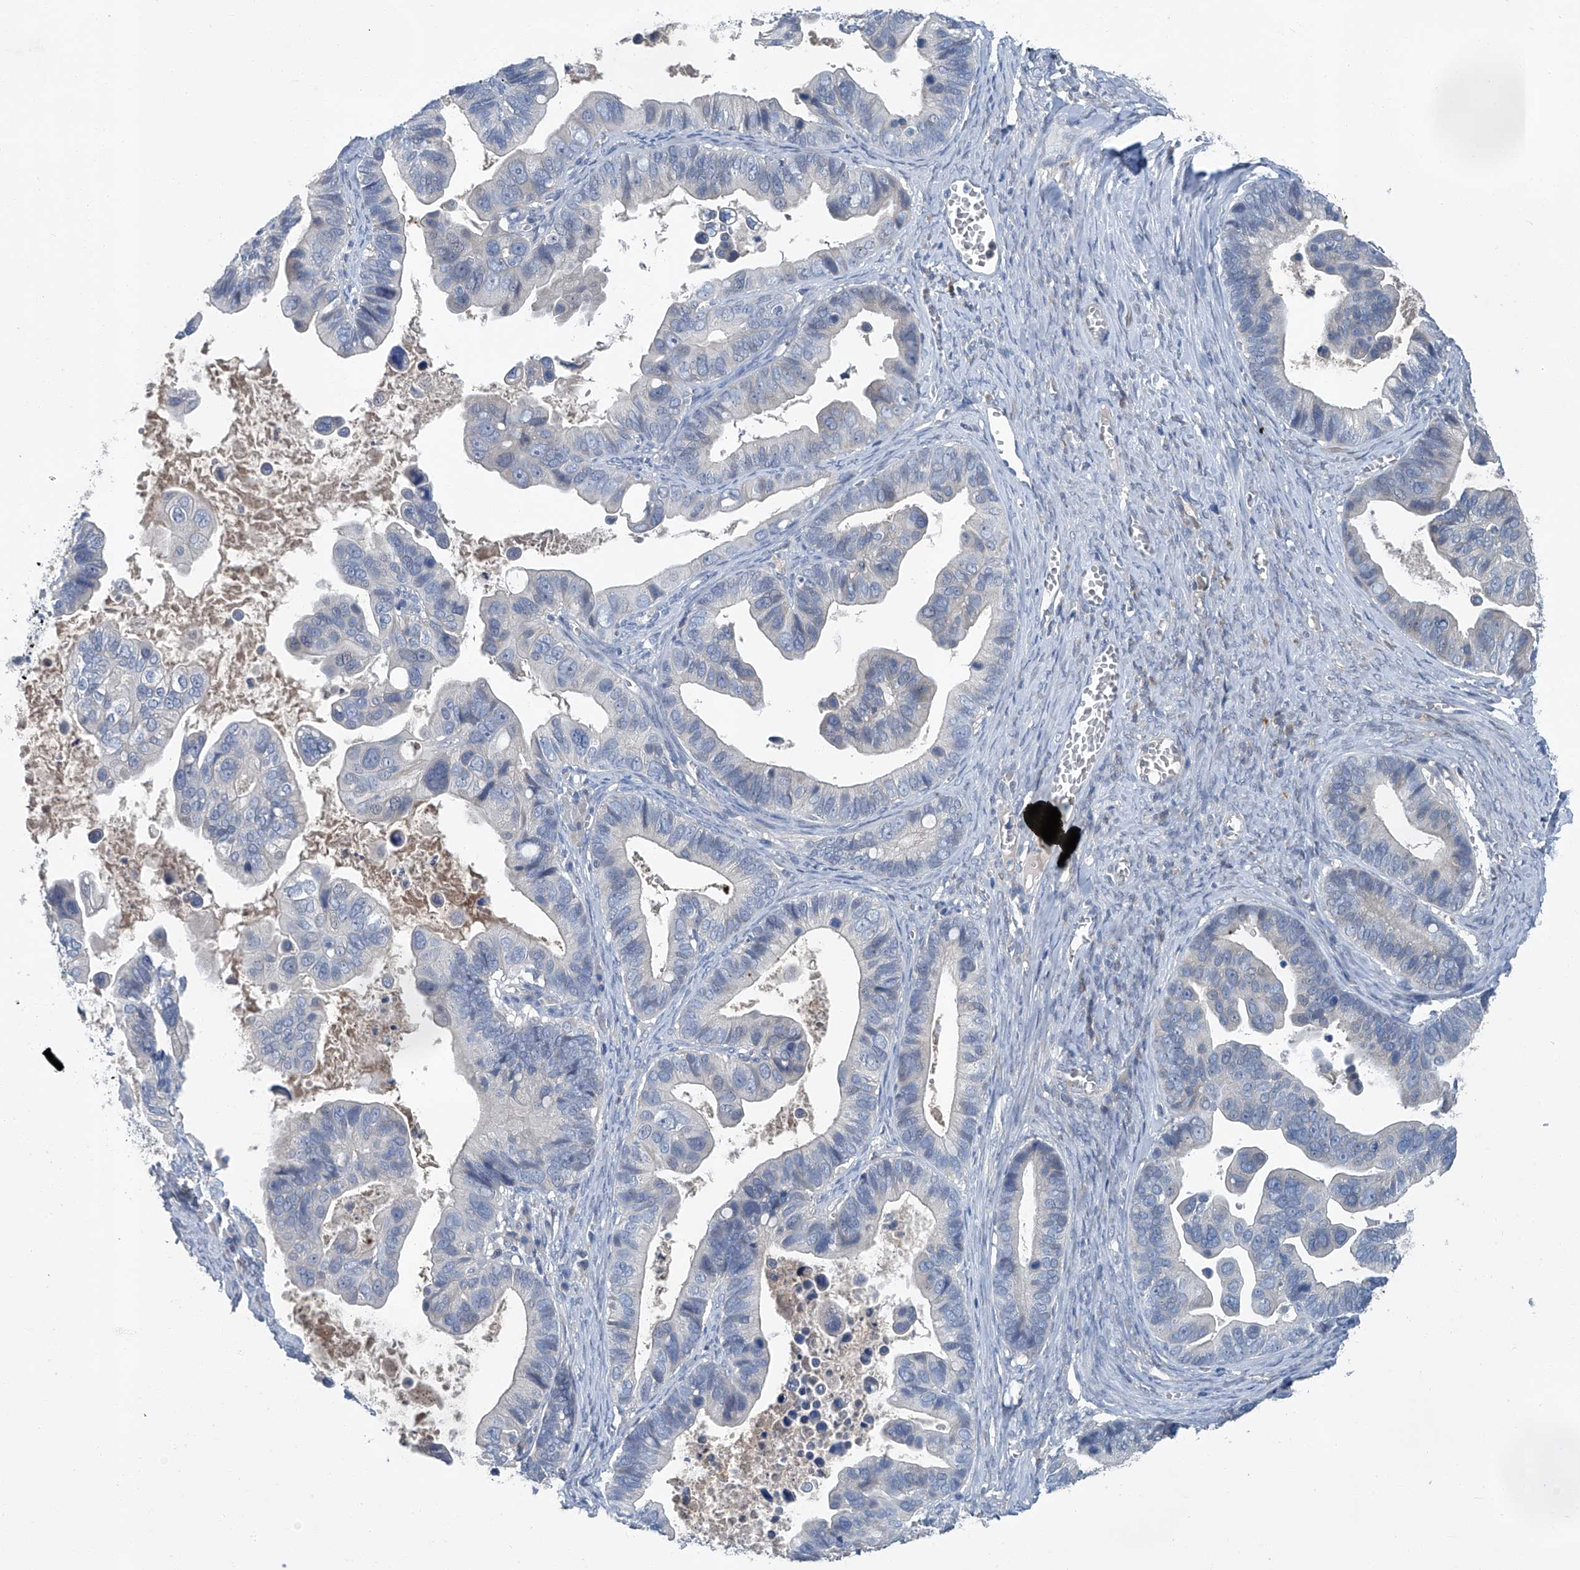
{"staining": {"intensity": "negative", "quantity": "none", "location": "none"}, "tissue": "ovarian cancer", "cell_type": "Tumor cells", "image_type": "cancer", "snomed": [{"axis": "morphology", "description": "Cystadenocarcinoma, serous, NOS"}, {"axis": "topography", "description": "Ovary"}], "caption": "Protein analysis of serous cystadenocarcinoma (ovarian) shows no significant staining in tumor cells. (IHC, brightfield microscopy, high magnification).", "gene": "ANKRD34A", "patient": {"sex": "female", "age": 56}}